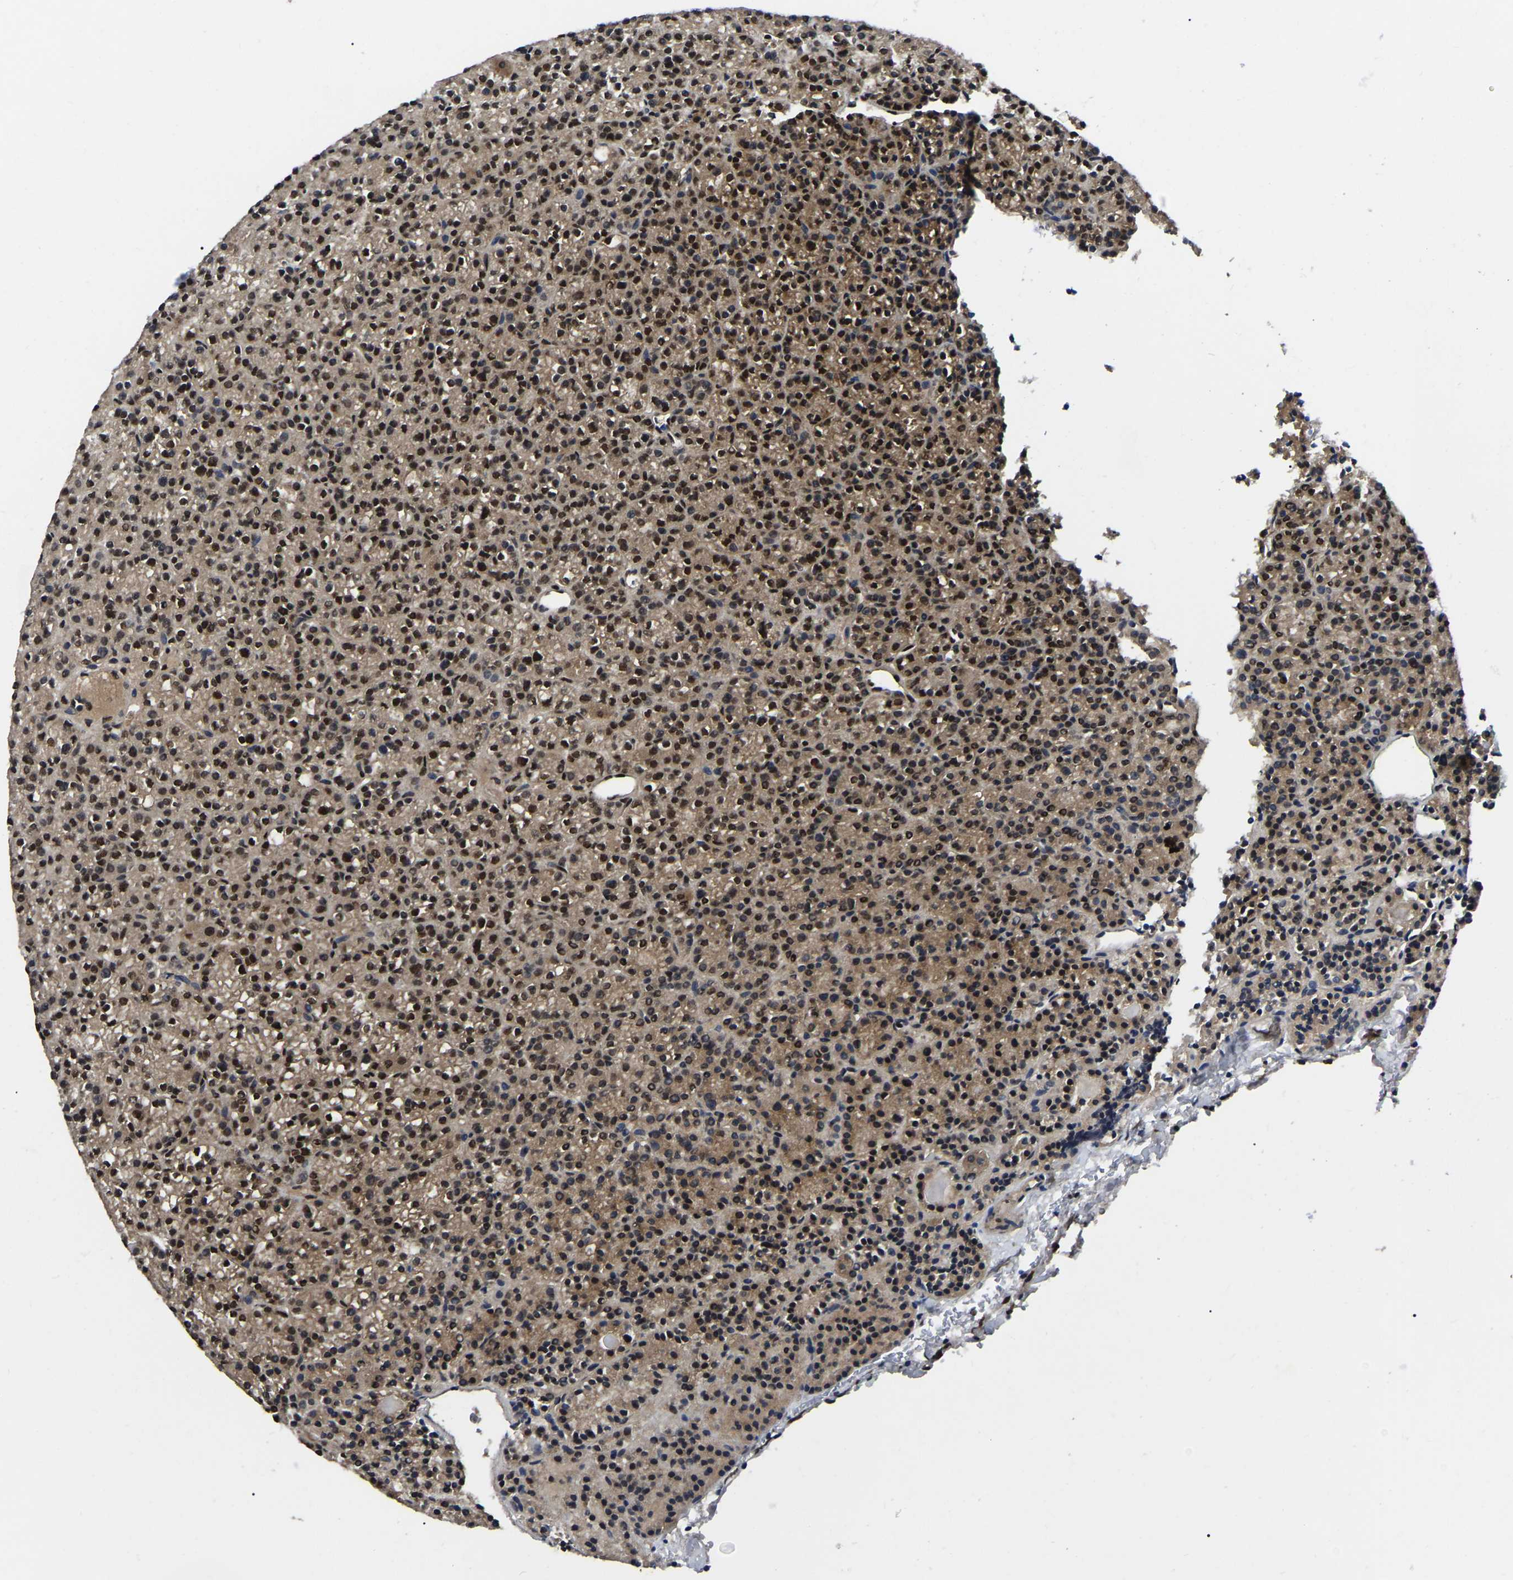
{"staining": {"intensity": "strong", "quantity": ">75%", "location": "nuclear"}, "tissue": "parathyroid gland", "cell_type": "Glandular cells", "image_type": "normal", "snomed": [{"axis": "morphology", "description": "Normal tissue, NOS"}, {"axis": "morphology", "description": "Adenoma, NOS"}, {"axis": "topography", "description": "Parathyroid gland"}], "caption": "Protein analysis of unremarkable parathyroid gland exhibits strong nuclear positivity in about >75% of glandular cells. (Brightfield microscopy of DAB IHC at high magnification).", "gene": "TRIM35", "patient": {"sex": "female", "age": 64}}